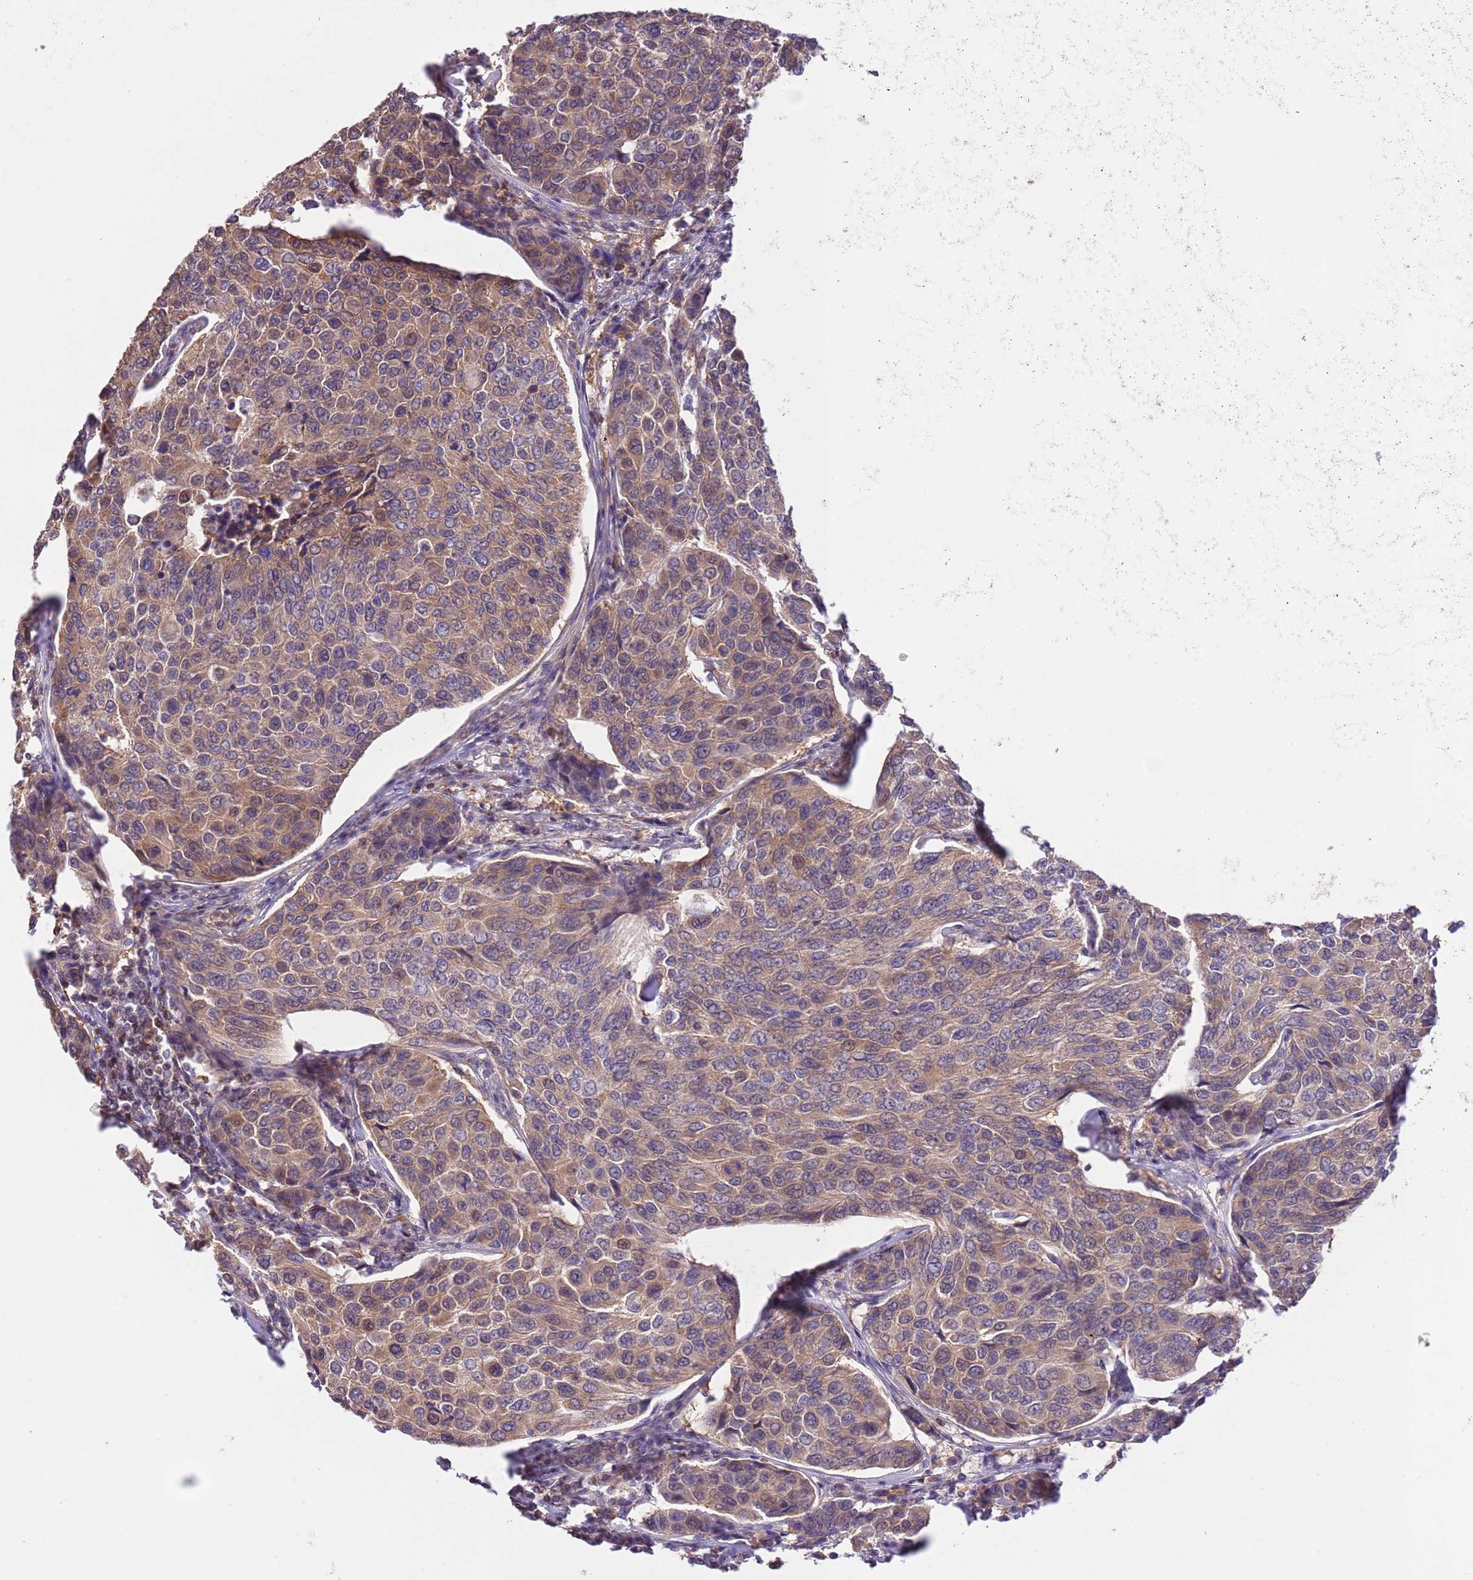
{"staining": {"intensity": "moderate", "quantity": ">75%", "location": "cytoplasmic/membranous"}, "tissue": "breast cancer", "cell_type": "Tumor cells", "image_type": "cancer", "snomed": [{"axis": "morphology", "description": "Duct carcinoma"}, {"axis": "topography", "description": "Breast"}], "caption": "This photomicrograph reveals immunohistochemistry (IHC) staining of human intraductal carcinoma (breast), with medium moderate cytoplasmic/membranous expression in about >75% of tumor cells.", "gene": "PRR32", "patient": {"sex": "female", "age": 55}}